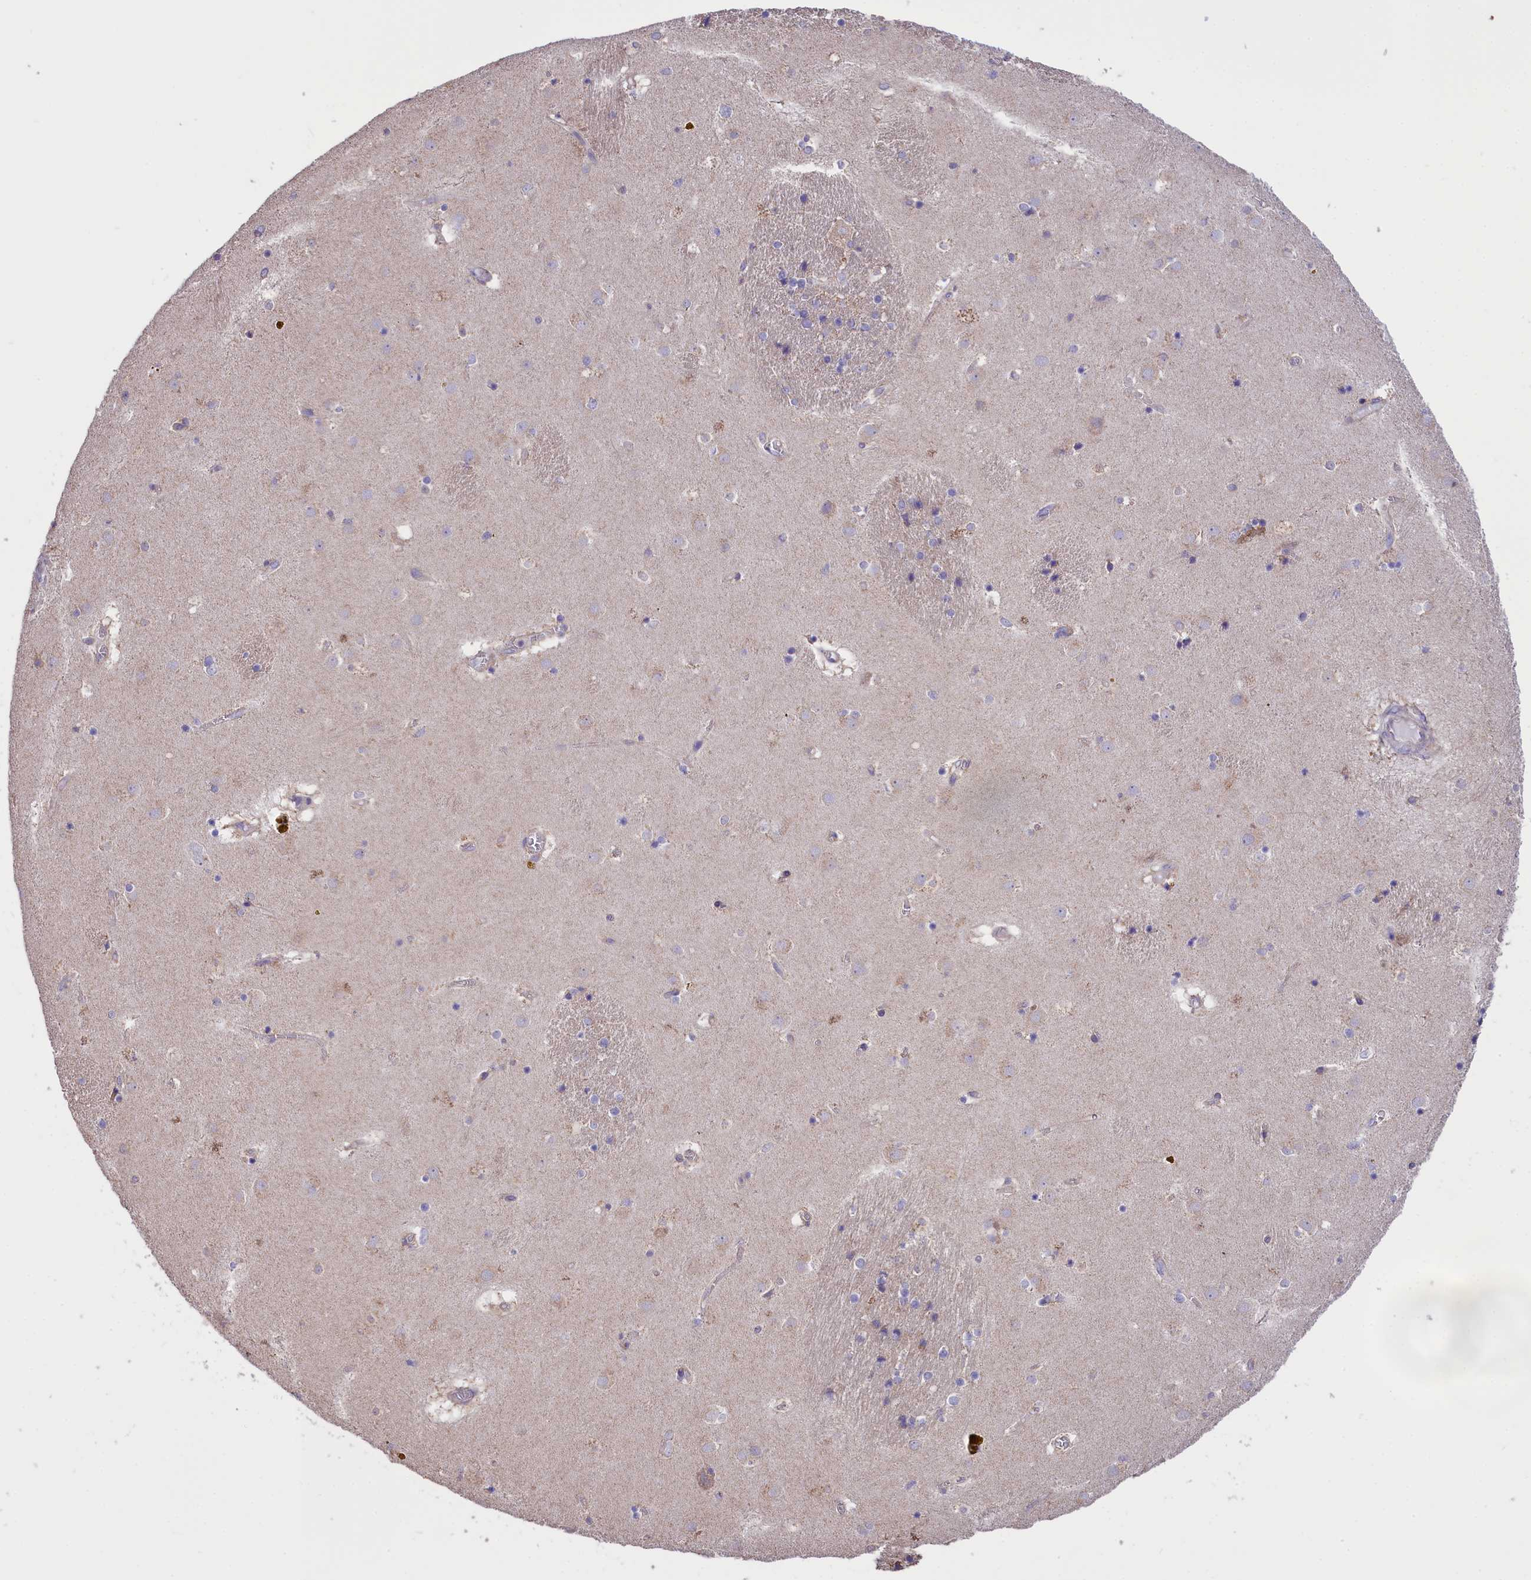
{"staining": {"intensity": "negative", "quantity": "none", "location": "none"}, "tissue": "caudate", "cell_type": "Glial cells", "image_type": "normal", "snomed": [{"axis": "morphology", "description": "Normal tissue, NOS"}, {"axis": "topography", "description": "Lateral ventricle wall"}], "caption": "Immunohistochemical staining of unremarkable caudate demonstrates no significant positivity in glial cells.", "gene": "CYP2U1", "patient": {"sex": "male", "age": 70}}